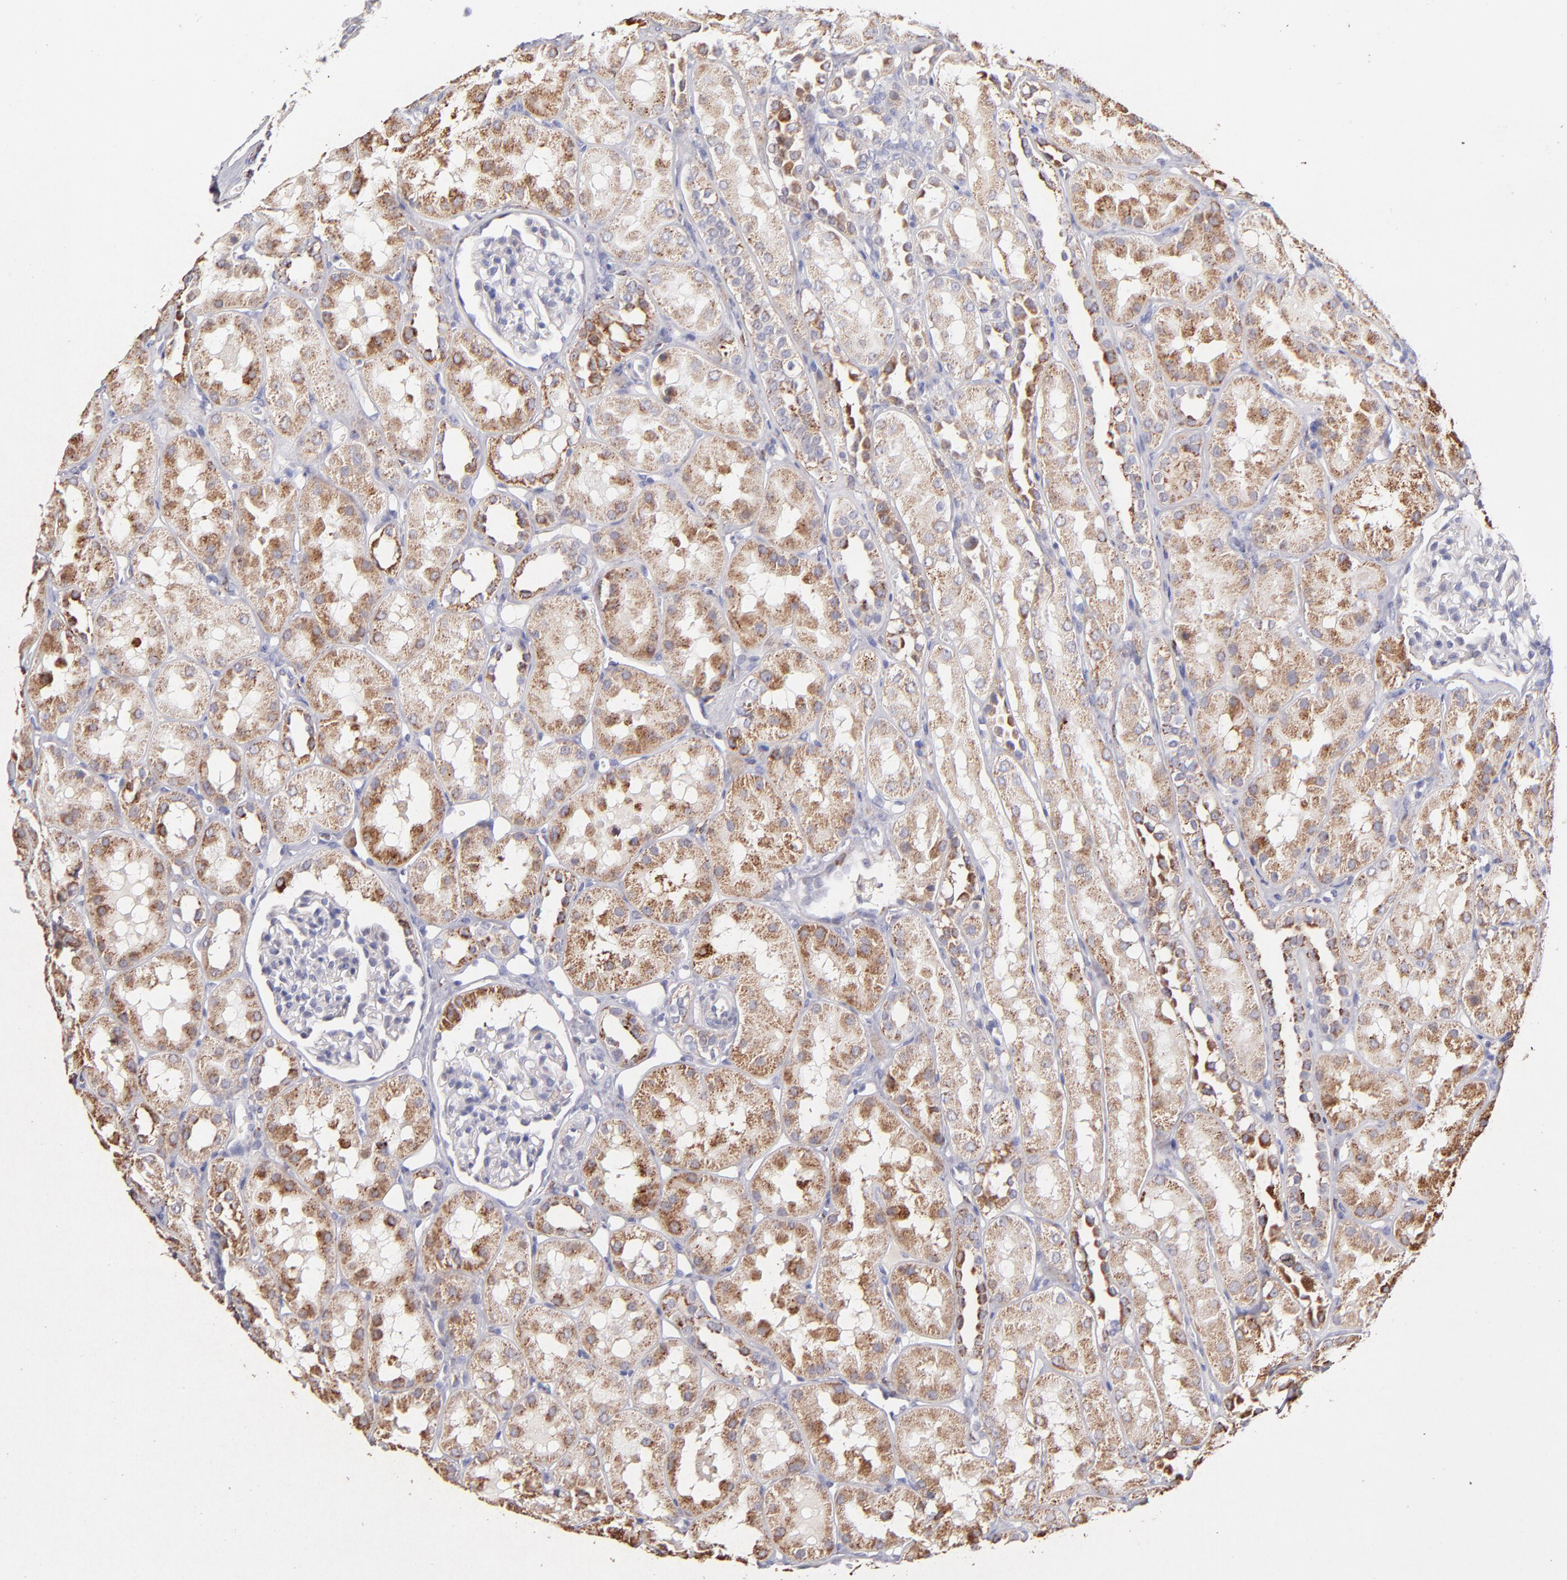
{"staining": {"intensity": "weak", "quantity": "<25%", "location": "cytoplasmic/membranous"}, "tissue": "kidney", "cell_type": "Cells in glomeruli", "image_type": "normal", "snomed": [{"axis": "morphology", "description": "Normal tissue, NOS"}, {"axis": "topography", "description": "Kidney"}], "caption": "Cells in glomeruli are negative for protein expression in normal human kidney. Brightfield microscopy of immunohistochemistry stained with DAB (3,3'-diaminobenzidine) (brown) and hematoxylin (blue), captured at high magnification.", "gene": "GLDC", "patient": {"sex": "male", "age": 16}}